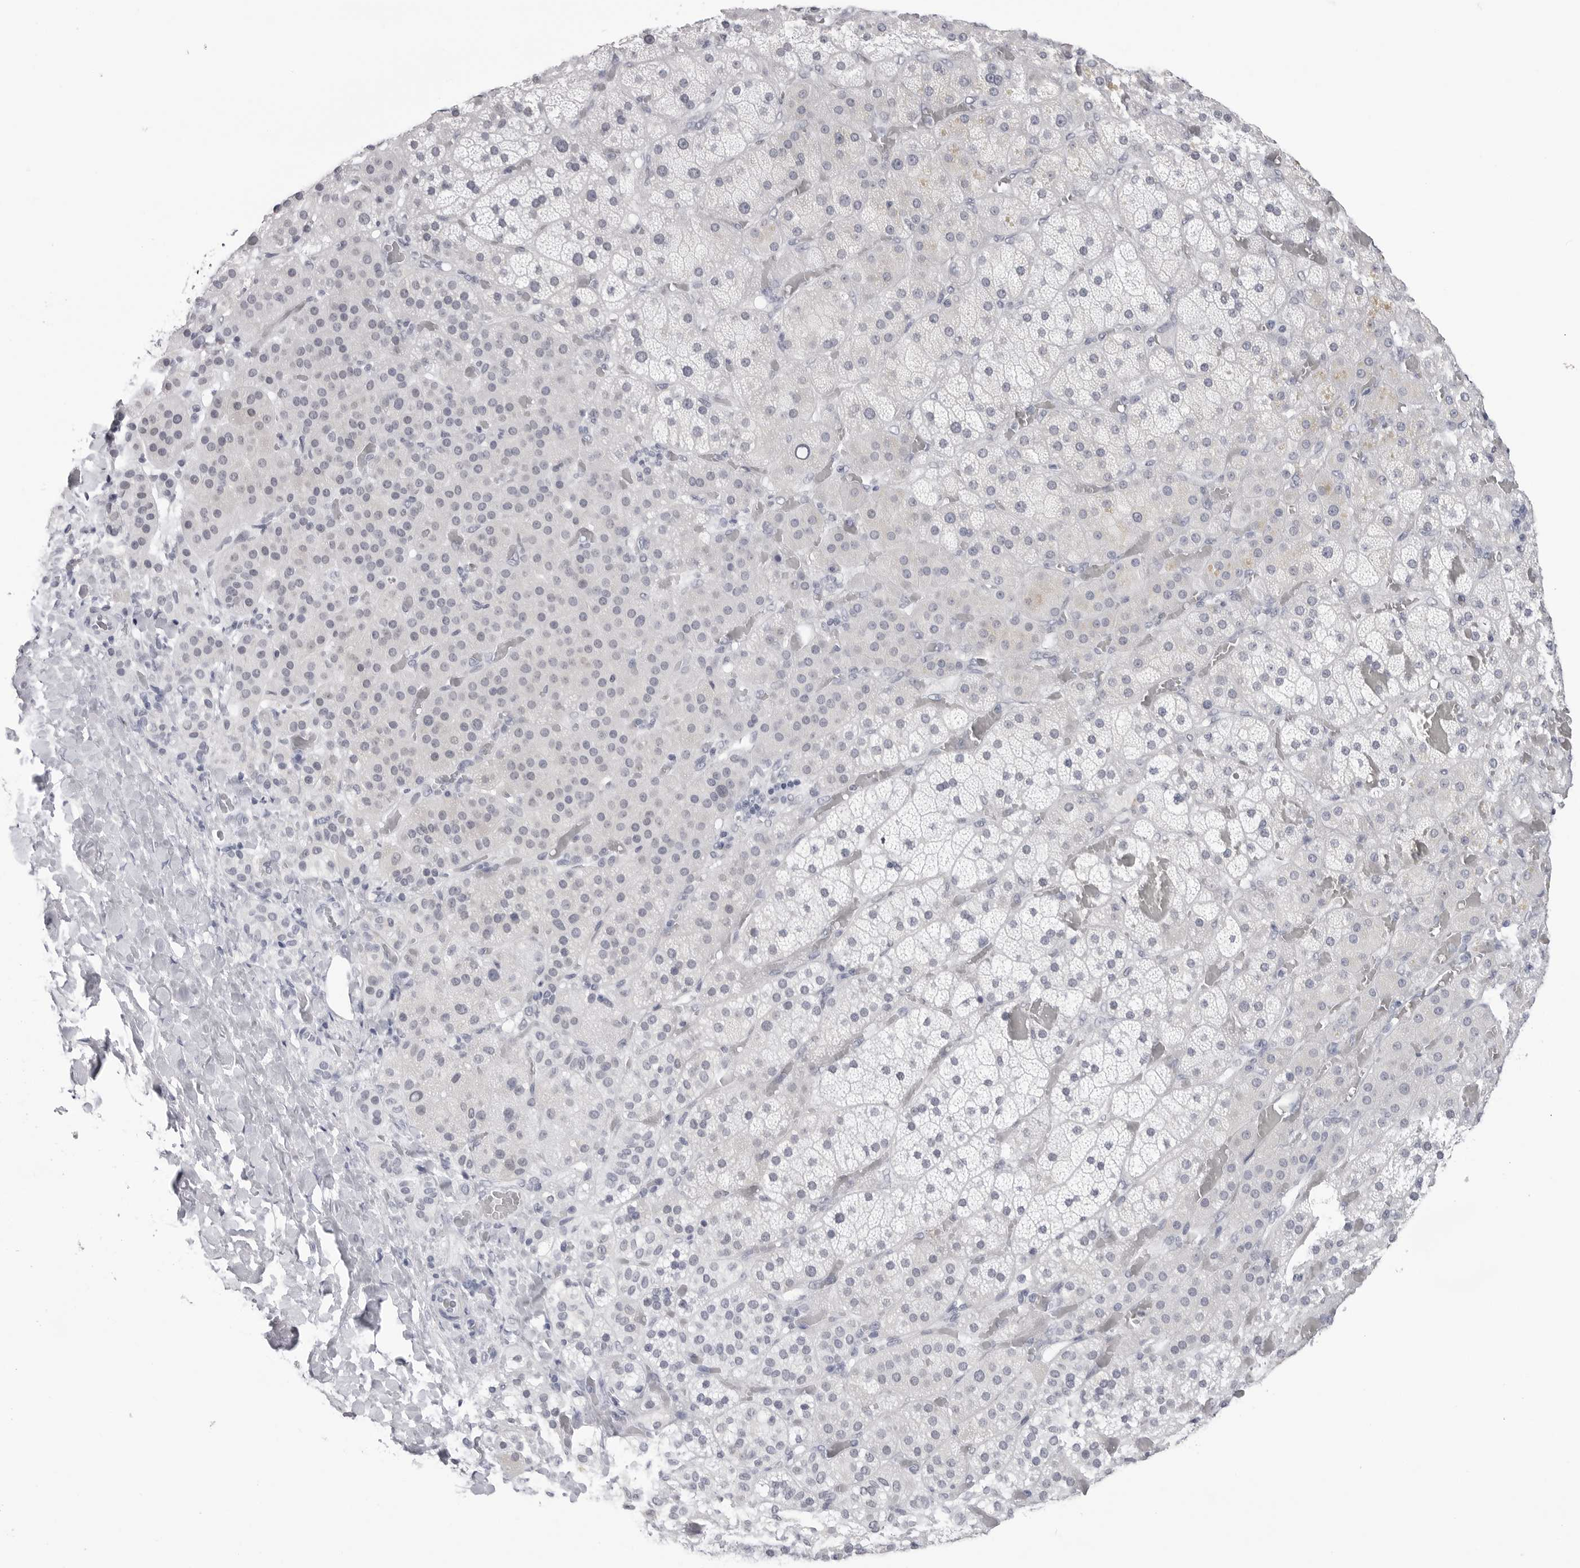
{"staining": {"intensity": "negative", "quantity": "none", "location": "none"}, "tissue": "adrenal gland", "cell_type": "Glandular cells", "image_type": "normal", "snomed": [{"axis": "morphology", "description": "Normal tissue, NOS"}, {"axis": "topography", "description": "Adrenal gland"}], "caption": "Immunohistochemistry image of normal human adrenal gland stained for a protein (brown), which displays no expression in glandular cells.", "gene": "PGA3", "patient": {"sex": "male", "age": 57}}